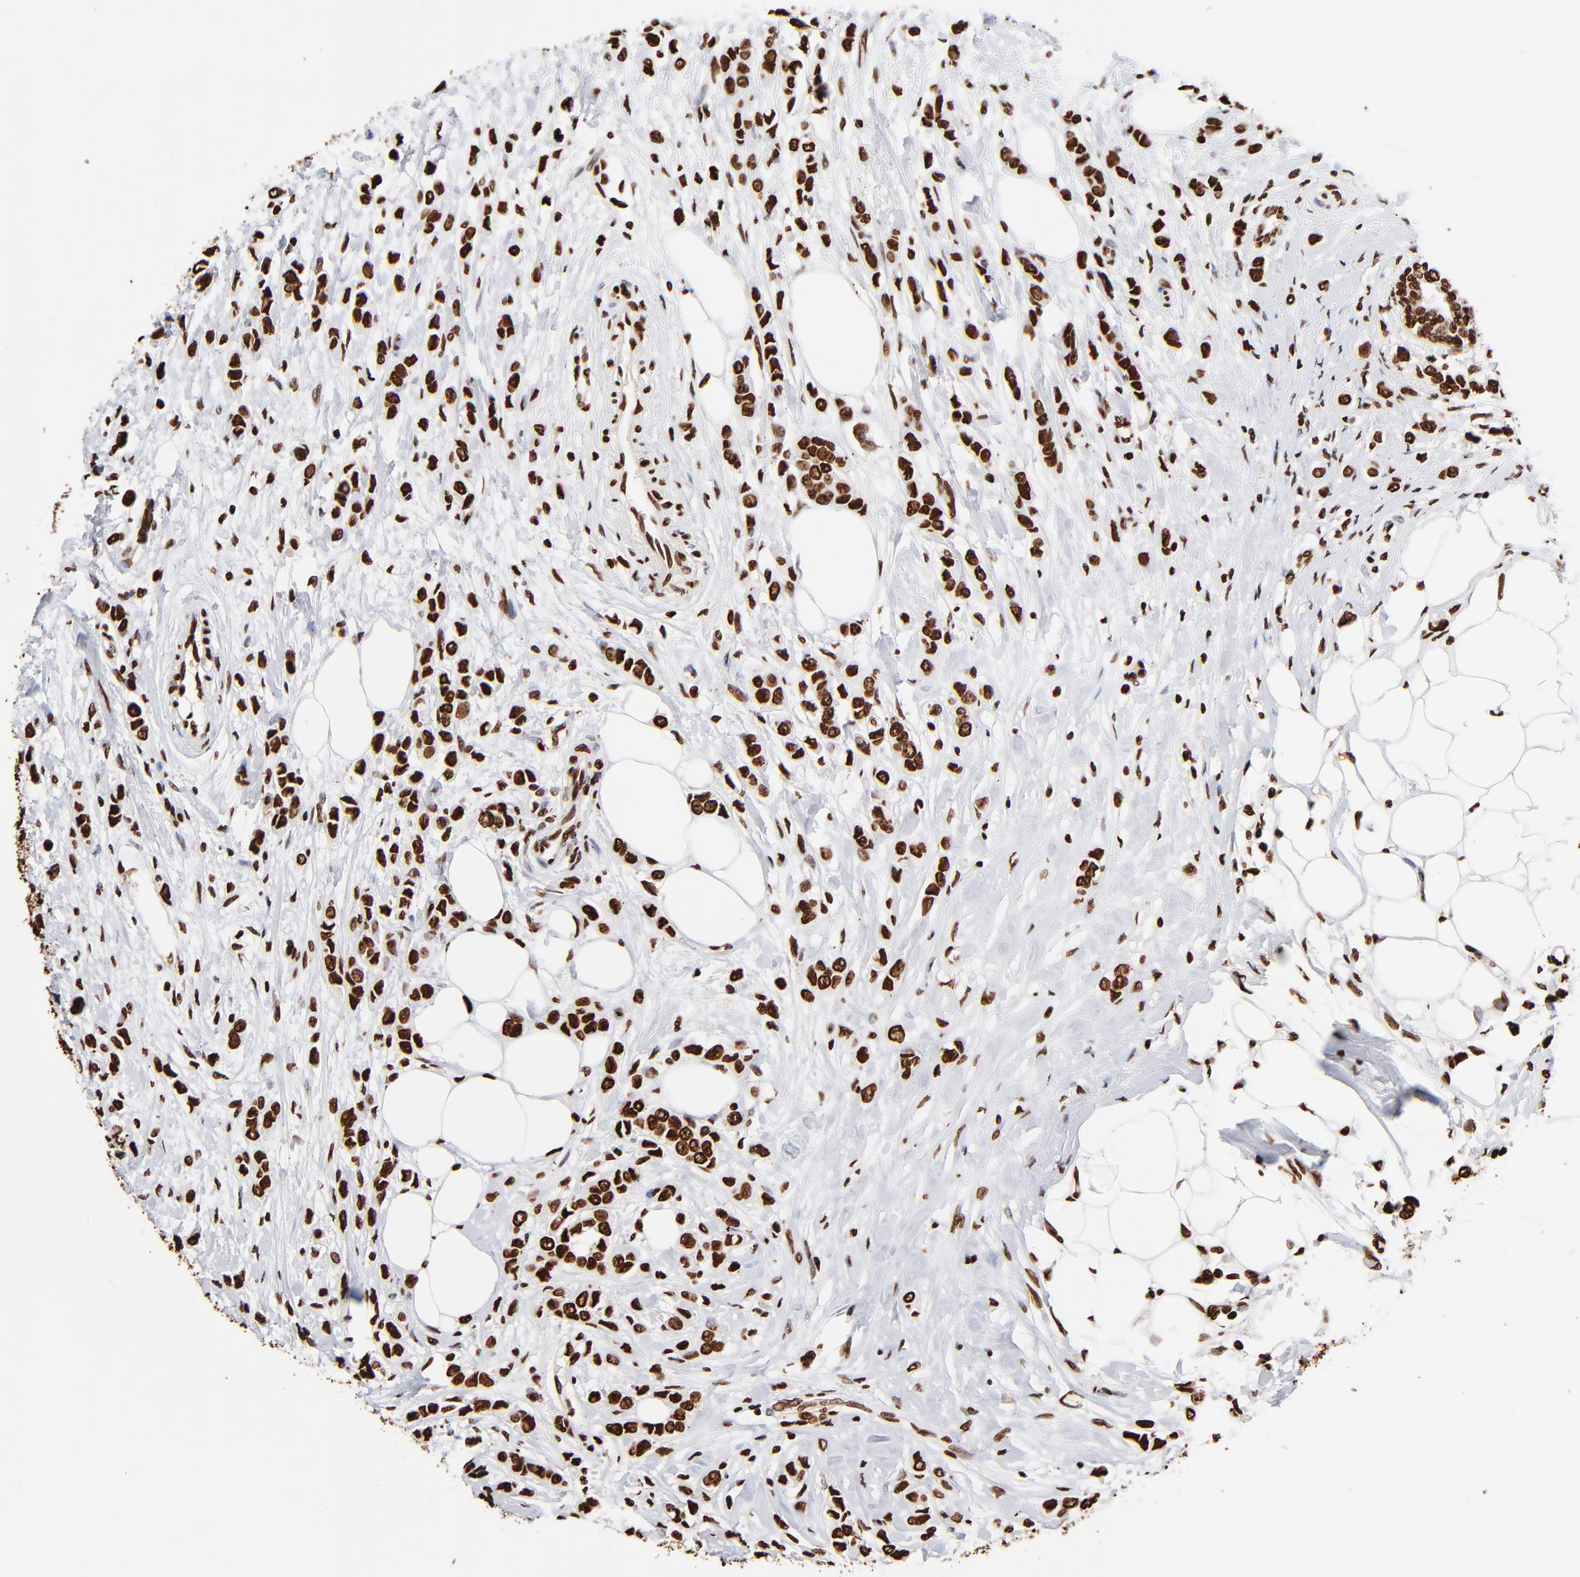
{"staining": {"intensity": "strong", "quantity": ">75%", "location": "nuclear"}, "tissue": "breast cancer", "cell_type": "Tumor cells", "image_type": "cancer", "snomed": [{"axis": "morphology", "description": "Lobular carcinoma"}, {"axis": "topography", "description": "Breast"}], "caption": "A histopathology image of breast lobular carcinoma stained for a protein demonstrates strong nuclear brown staining in tumor cells.", "gene": "ZNF544", "patient": {"sex": "female", "age": 51}}